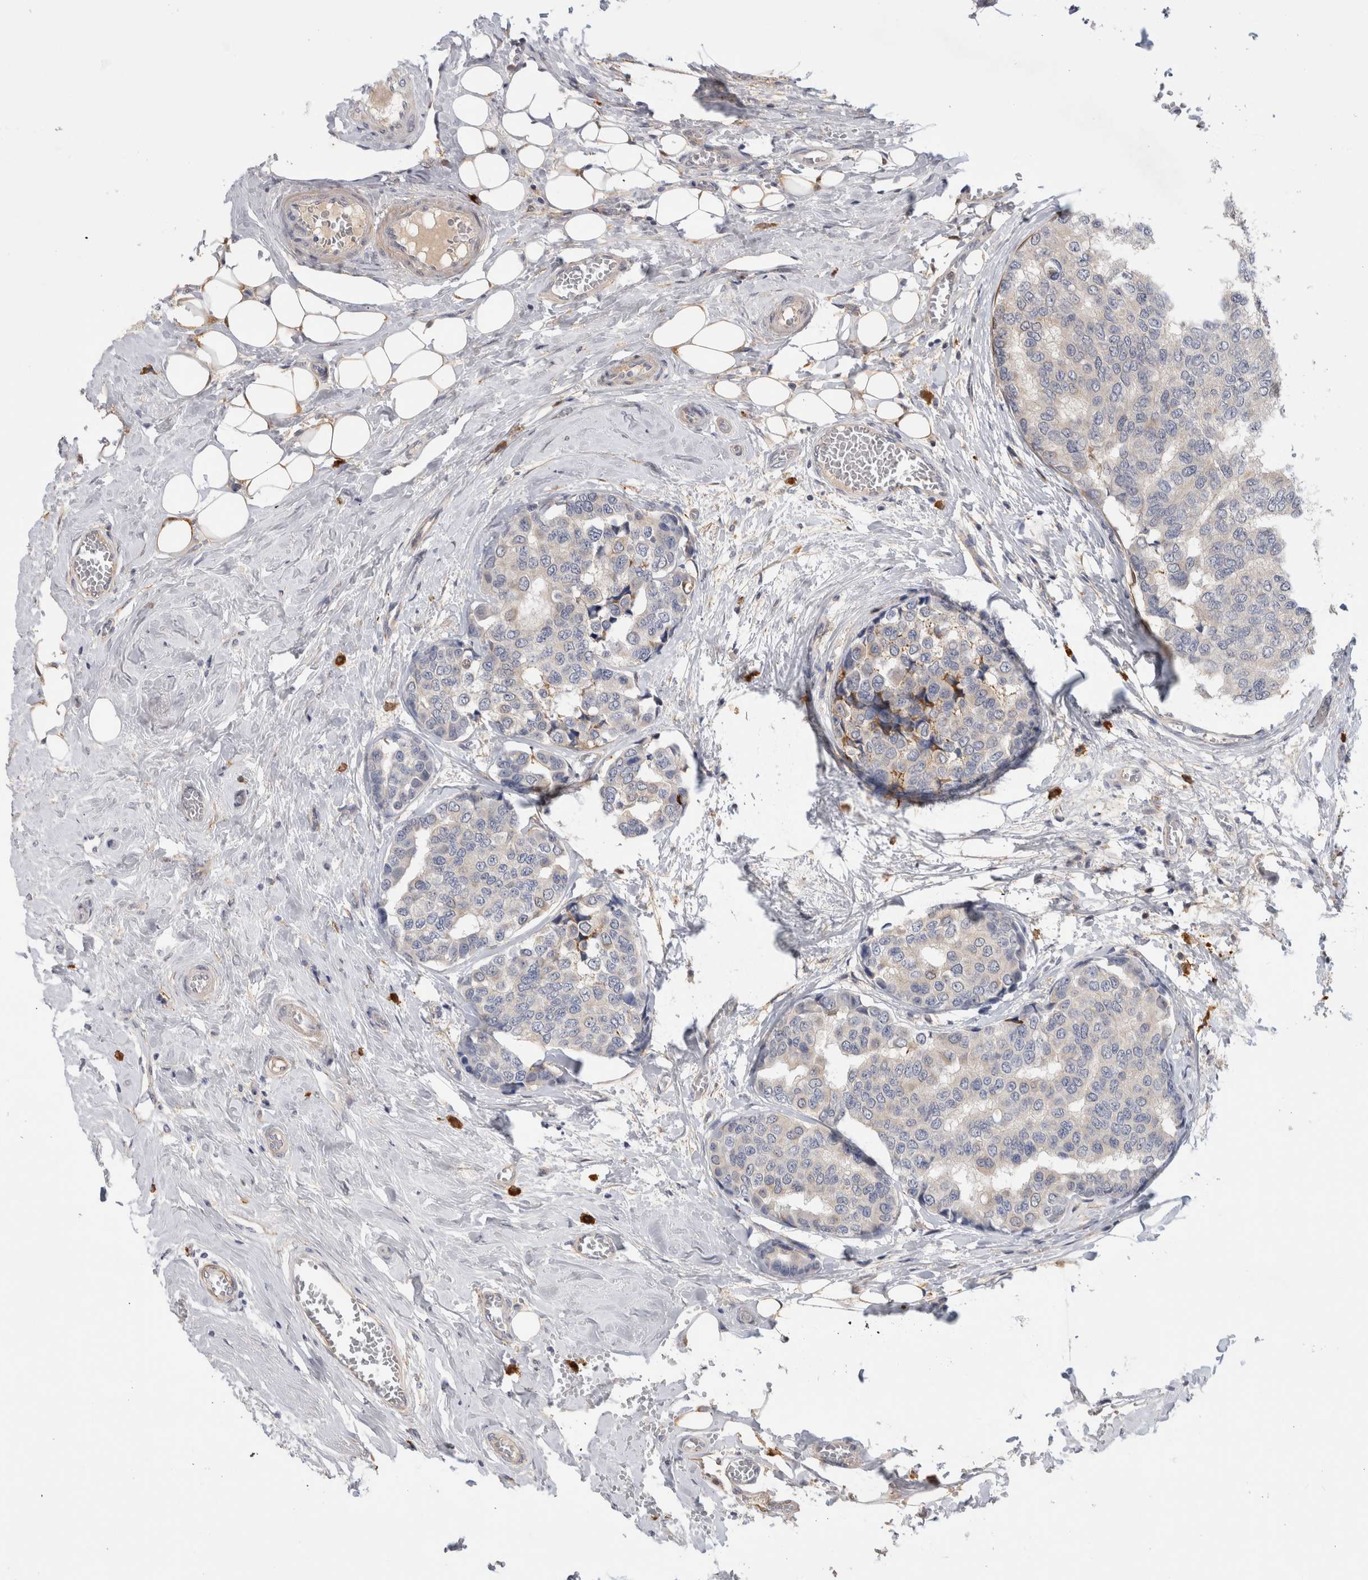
{"staining": {"intensity": "negative", "quantity": "none", "location": "none"}, "tissue": "breast cancer", "cell_type": "Tumor cells", "image_type": "cancer", "snomed": [{"axis": "morphology", "description": "Normal tissue, NOS"}, {"axis": "morphology", "description": "Duct carcinoma"}, {"axis": "topography", "description": "Breast"}], "caption": "An immunohistochemistry micrograph of breast infiltrating ductal carcinoma is shown. There is no staining in tumor cells of breast infiltrating ductal carcinoma.", "gene": "PGM1", "patient": {"sex": "female", "age": 43}}